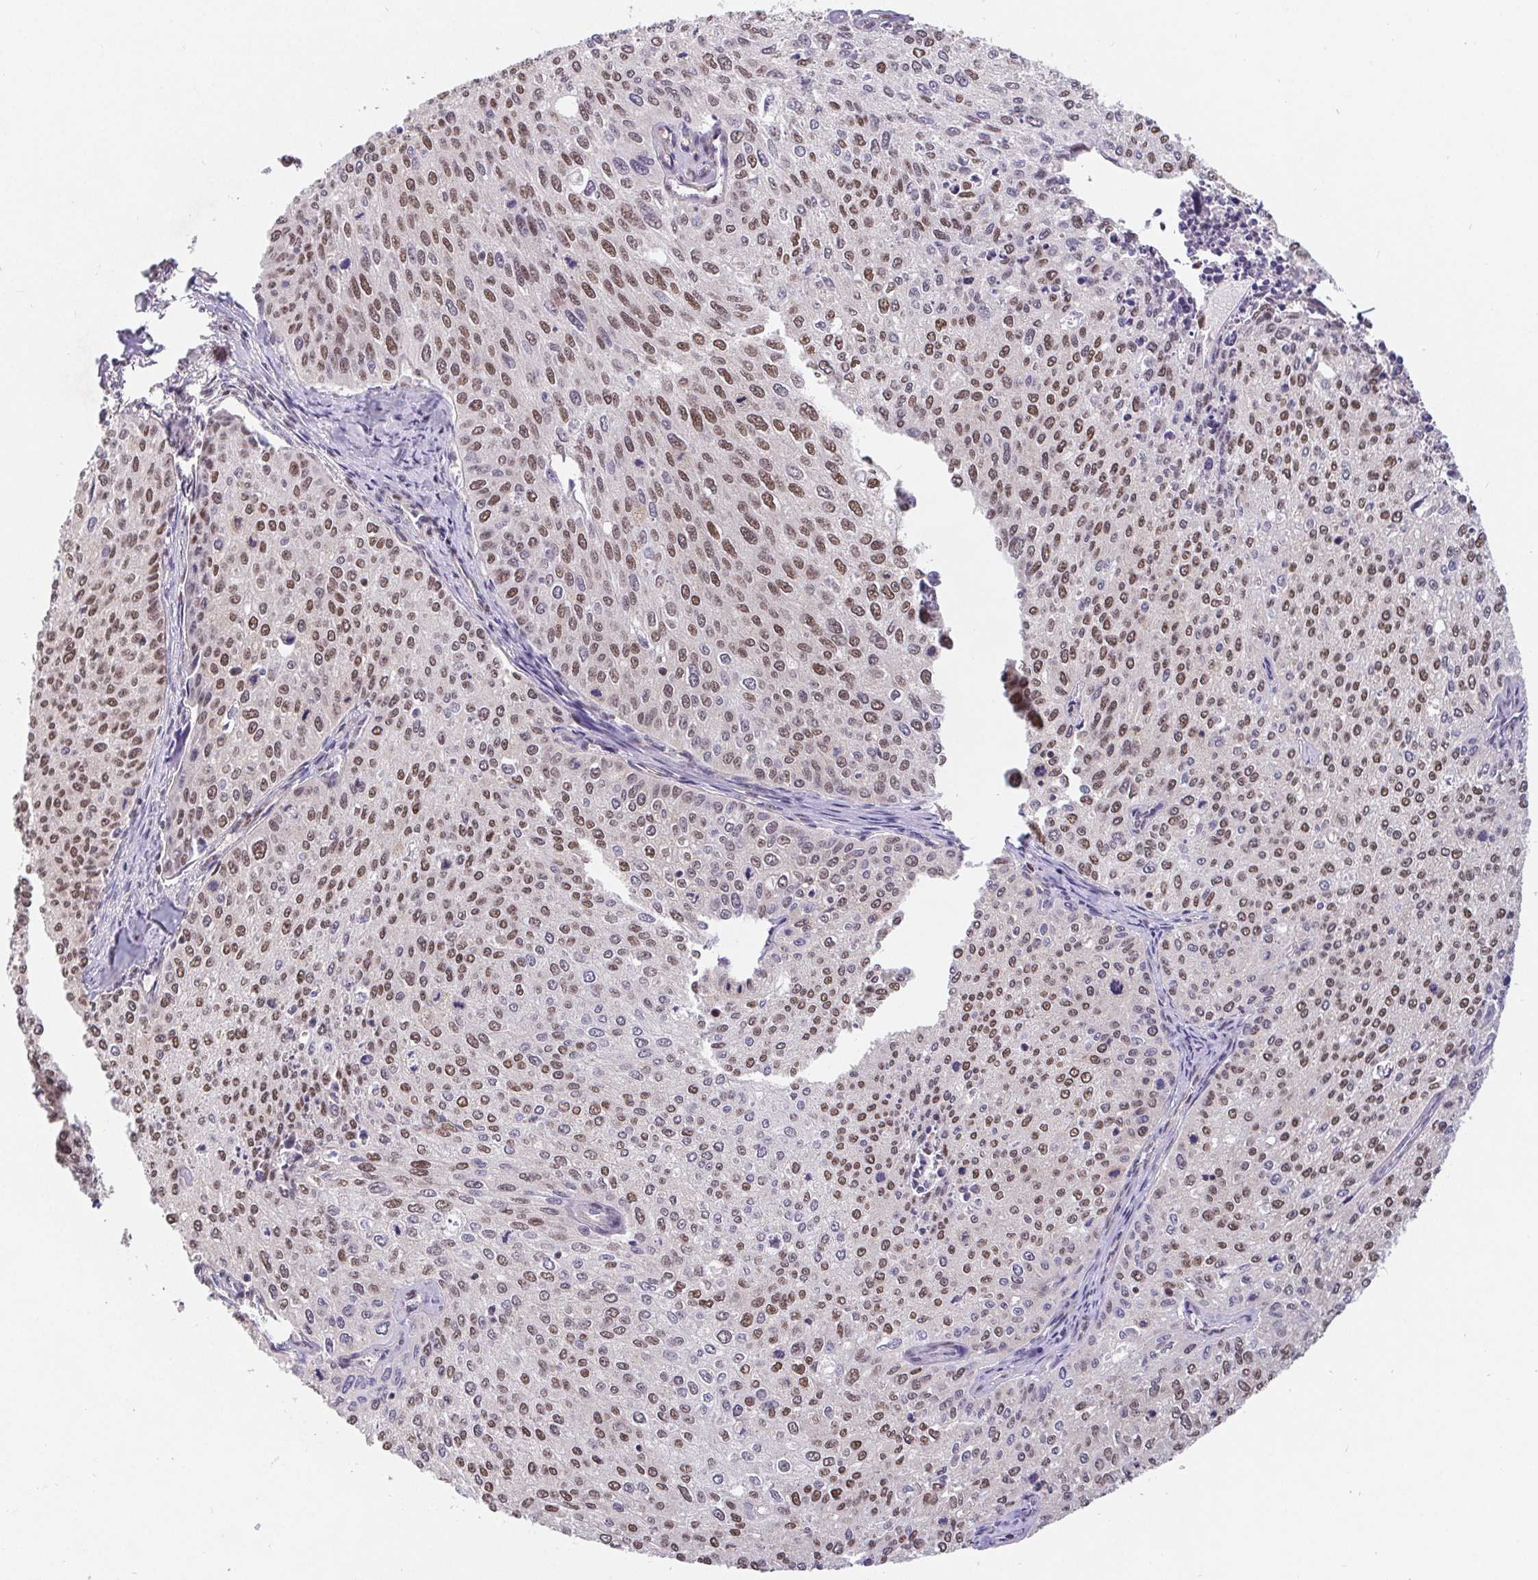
{"staining": {"intensity": "moderate", "quantity": ">75%", "location": "nuclear"}, "tissue": "cervical cancer", "cell_type": "Tumor cells", "image_type": "cancer", "snomed": [{"axis": "morphology", "description": "Squamous cell carcinoma, NOS"}, {"axis": "topography", "description": "Cervix"}], "caption": "A high-resolution photomicrograph shows immunohistochemistry (IHC) staining of cervical squamous cell carcinoma, which demonstrates moderate nuclear staining in about >75% of tumor cells.", "gene": "POU2F1", "patient": {"sex": "female", "age": 38}}